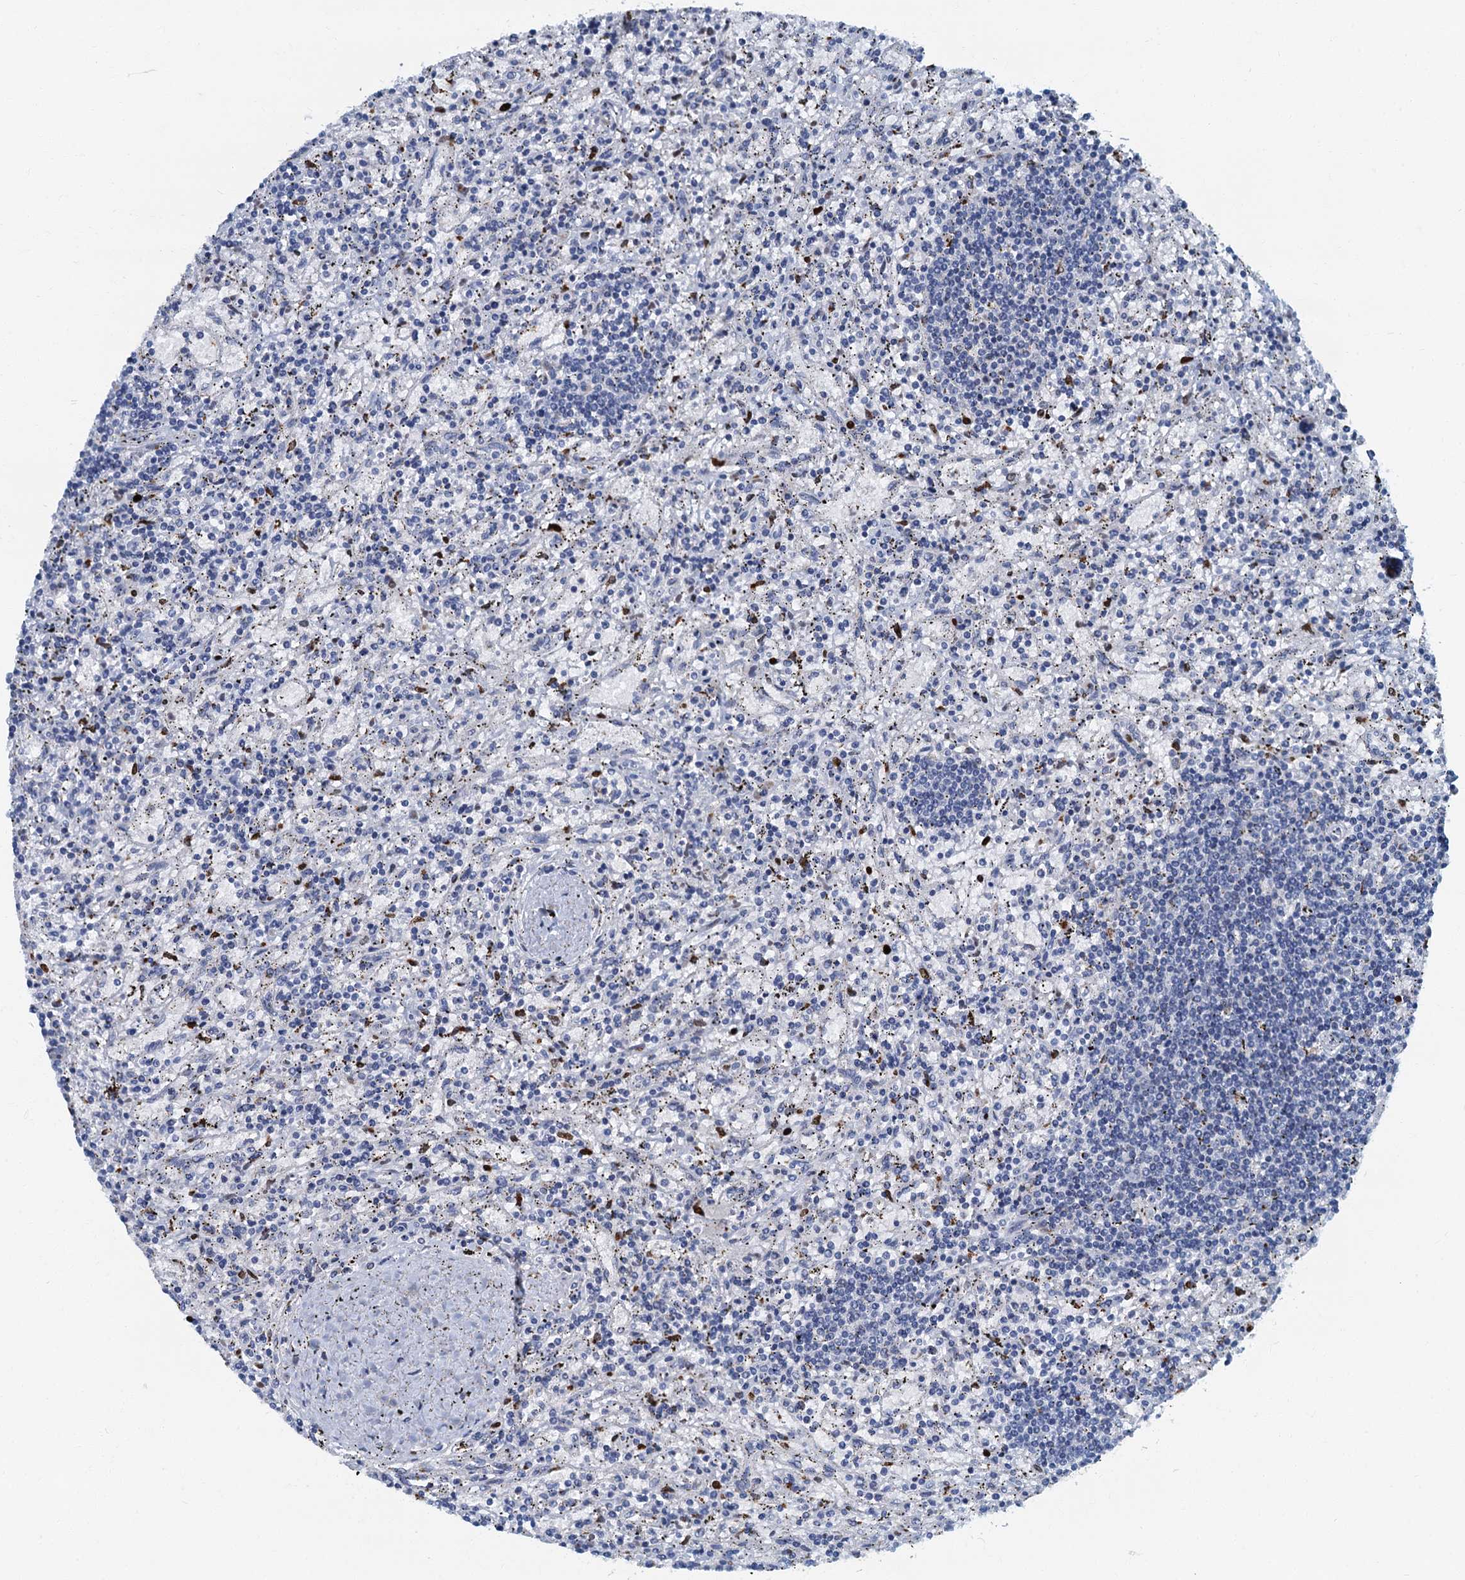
{"staining": {"intensity": "negative", "quantity": "none", "location": "none"}, "tissue": "lymphoma", "cell_type": "Tumor cells", "image_type": "cancer", "snomed": [{"axis": "morphology", "description": "Malignant lymphoma, non-Hodgkin's type, Low grade"}, {"axis": "topography", "description": "Spleen"}], "caption": "An immunohistochemistry (IHC) histopathology image of lymphoma is shown. There is no staining in tumor cells of lymphoma.", "gene": "LYPD3", "patient": {"sex": "male", "age": 76}}